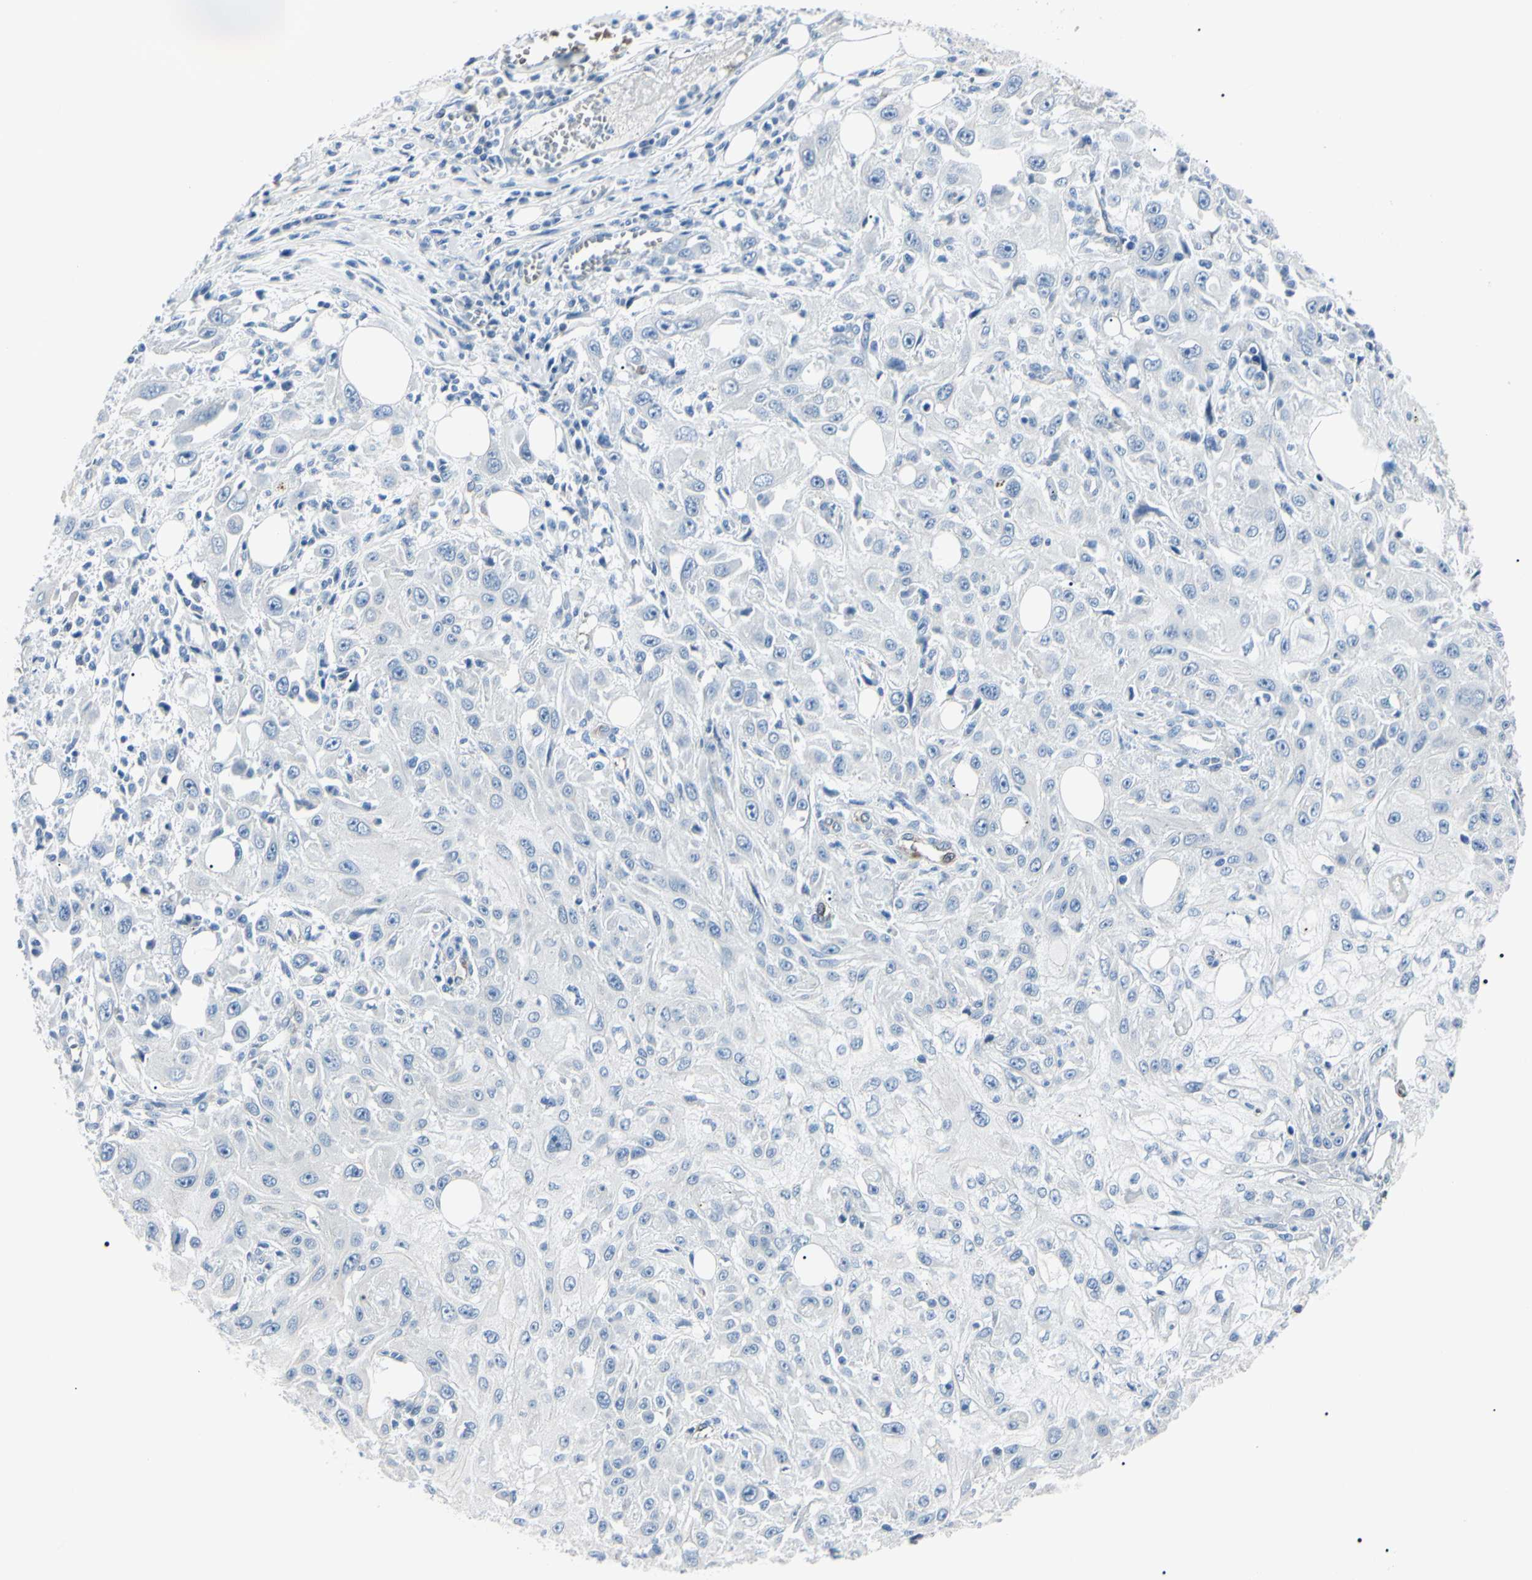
{"staining": {"intensity": "negative", "quantity": "none", "location": "none"}, "tissue": "skin cancer", "cell_type": "Tumor cells", "image_type": "cancer", "snomed": [{"axis": "morphology", "description": "Squamous cell carcinoma, NOS"}, {"axis": "topography", "description": "Skin"}], "caption": "High magnification brightfield microscopy of skin cancer (squamous cell carcinoma) stained with DAB (brown) and counterstained with hematoxylin (blue): tumor cells show no significant positivity.", "gene": "CA2", "patient": {"sex": "male", "age": 75}}